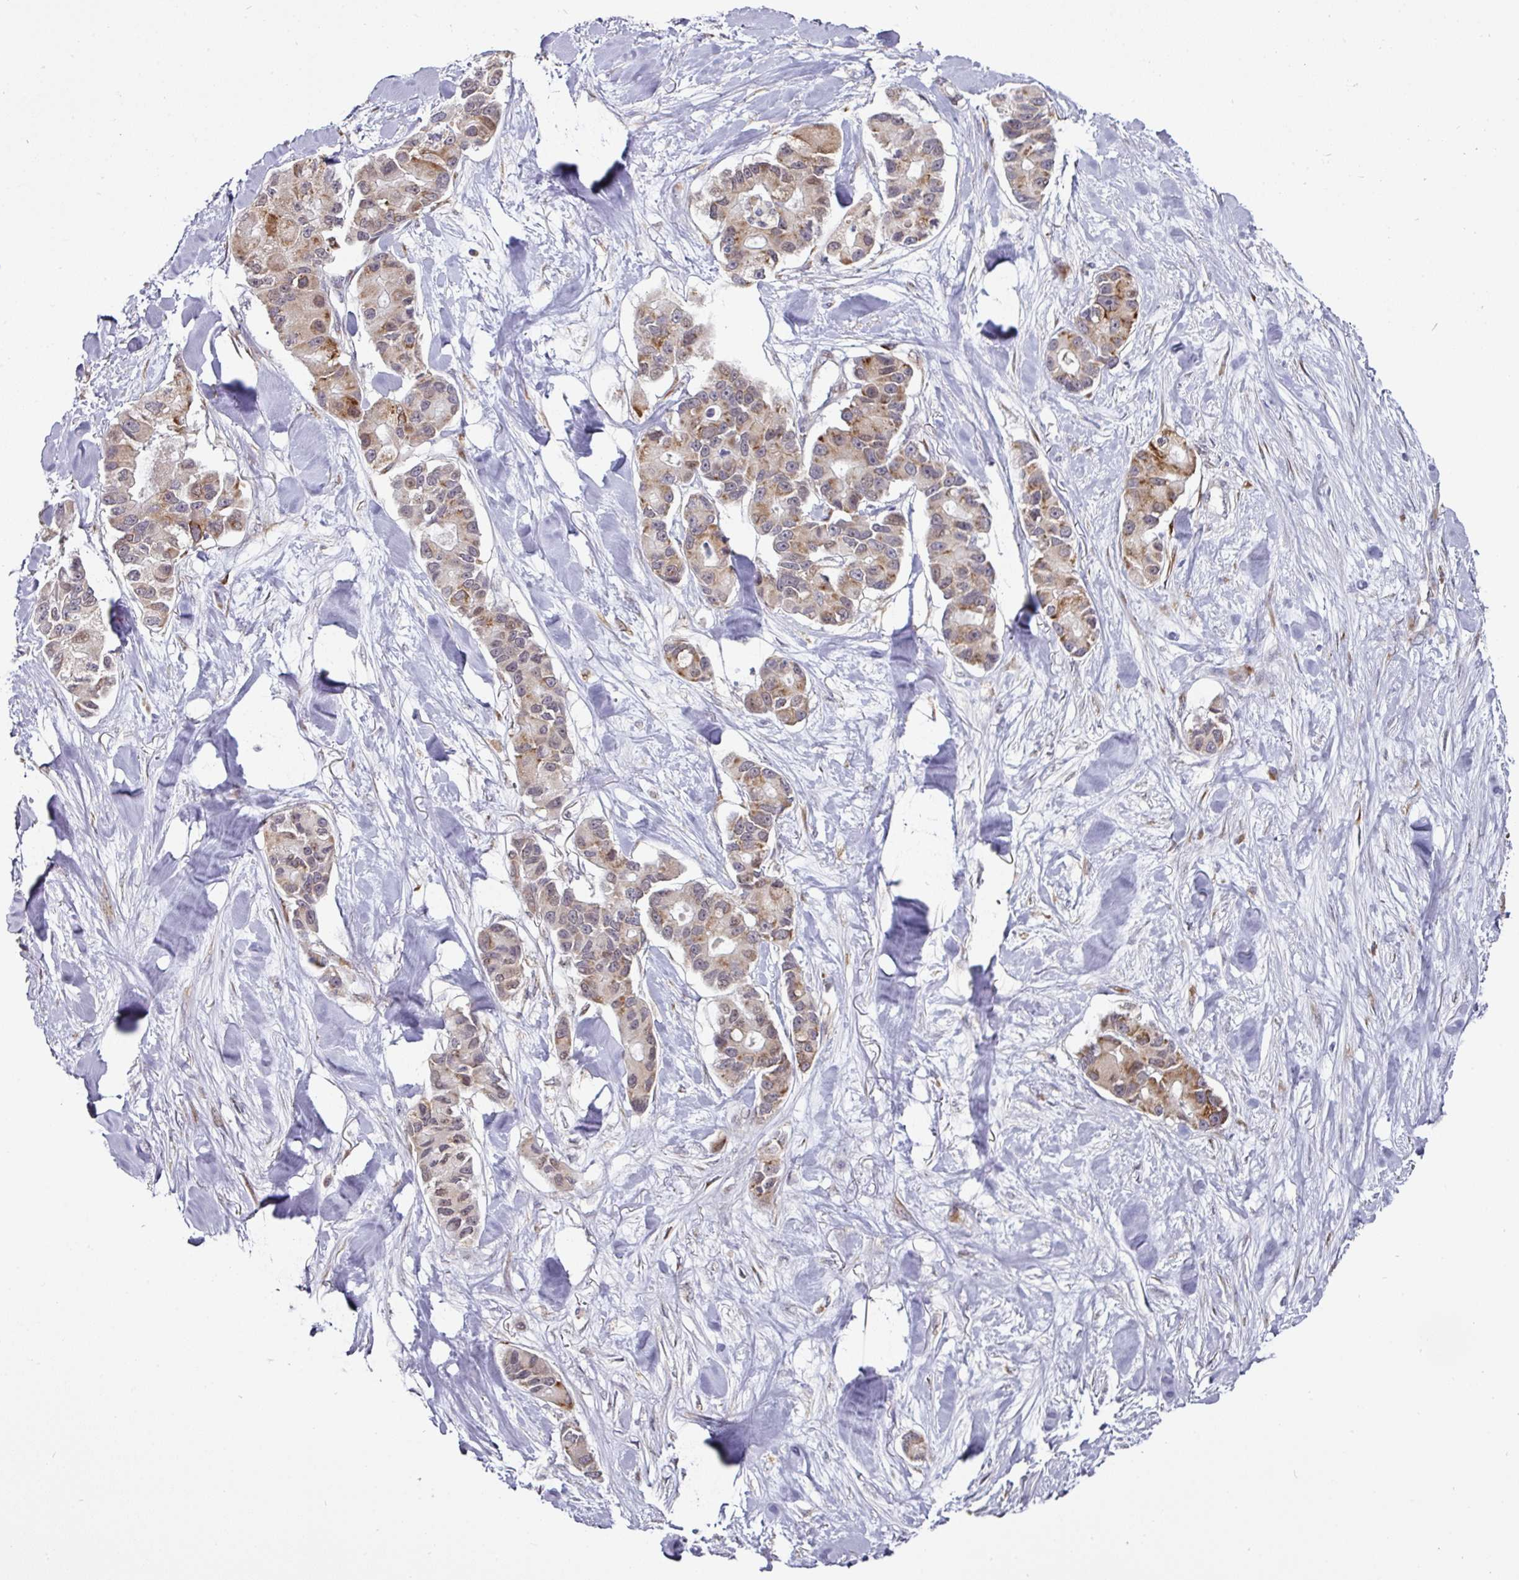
{"staining": {"intensity": "moderate", "quantity": "25%-75%", "location": "cytoplasmic/membranous"}, "tissue": "lung cancer", "cell_type": "Tumor cells", "image_type": "cancer", "snomed": [{"axis": "morphology", "description": "Adenocarcinoma, NOS"}, {"axis": "topography", "description": "Lung"}], "caption": "Tumor cells reveal medium levels of moderate cytoplasmic/membranous positivity in approximately 25%-75% of cells in human lung cancer (adenocarcinoma).", "gene": "APOLD1", "patient": {"sex": "female", "age": 54}}